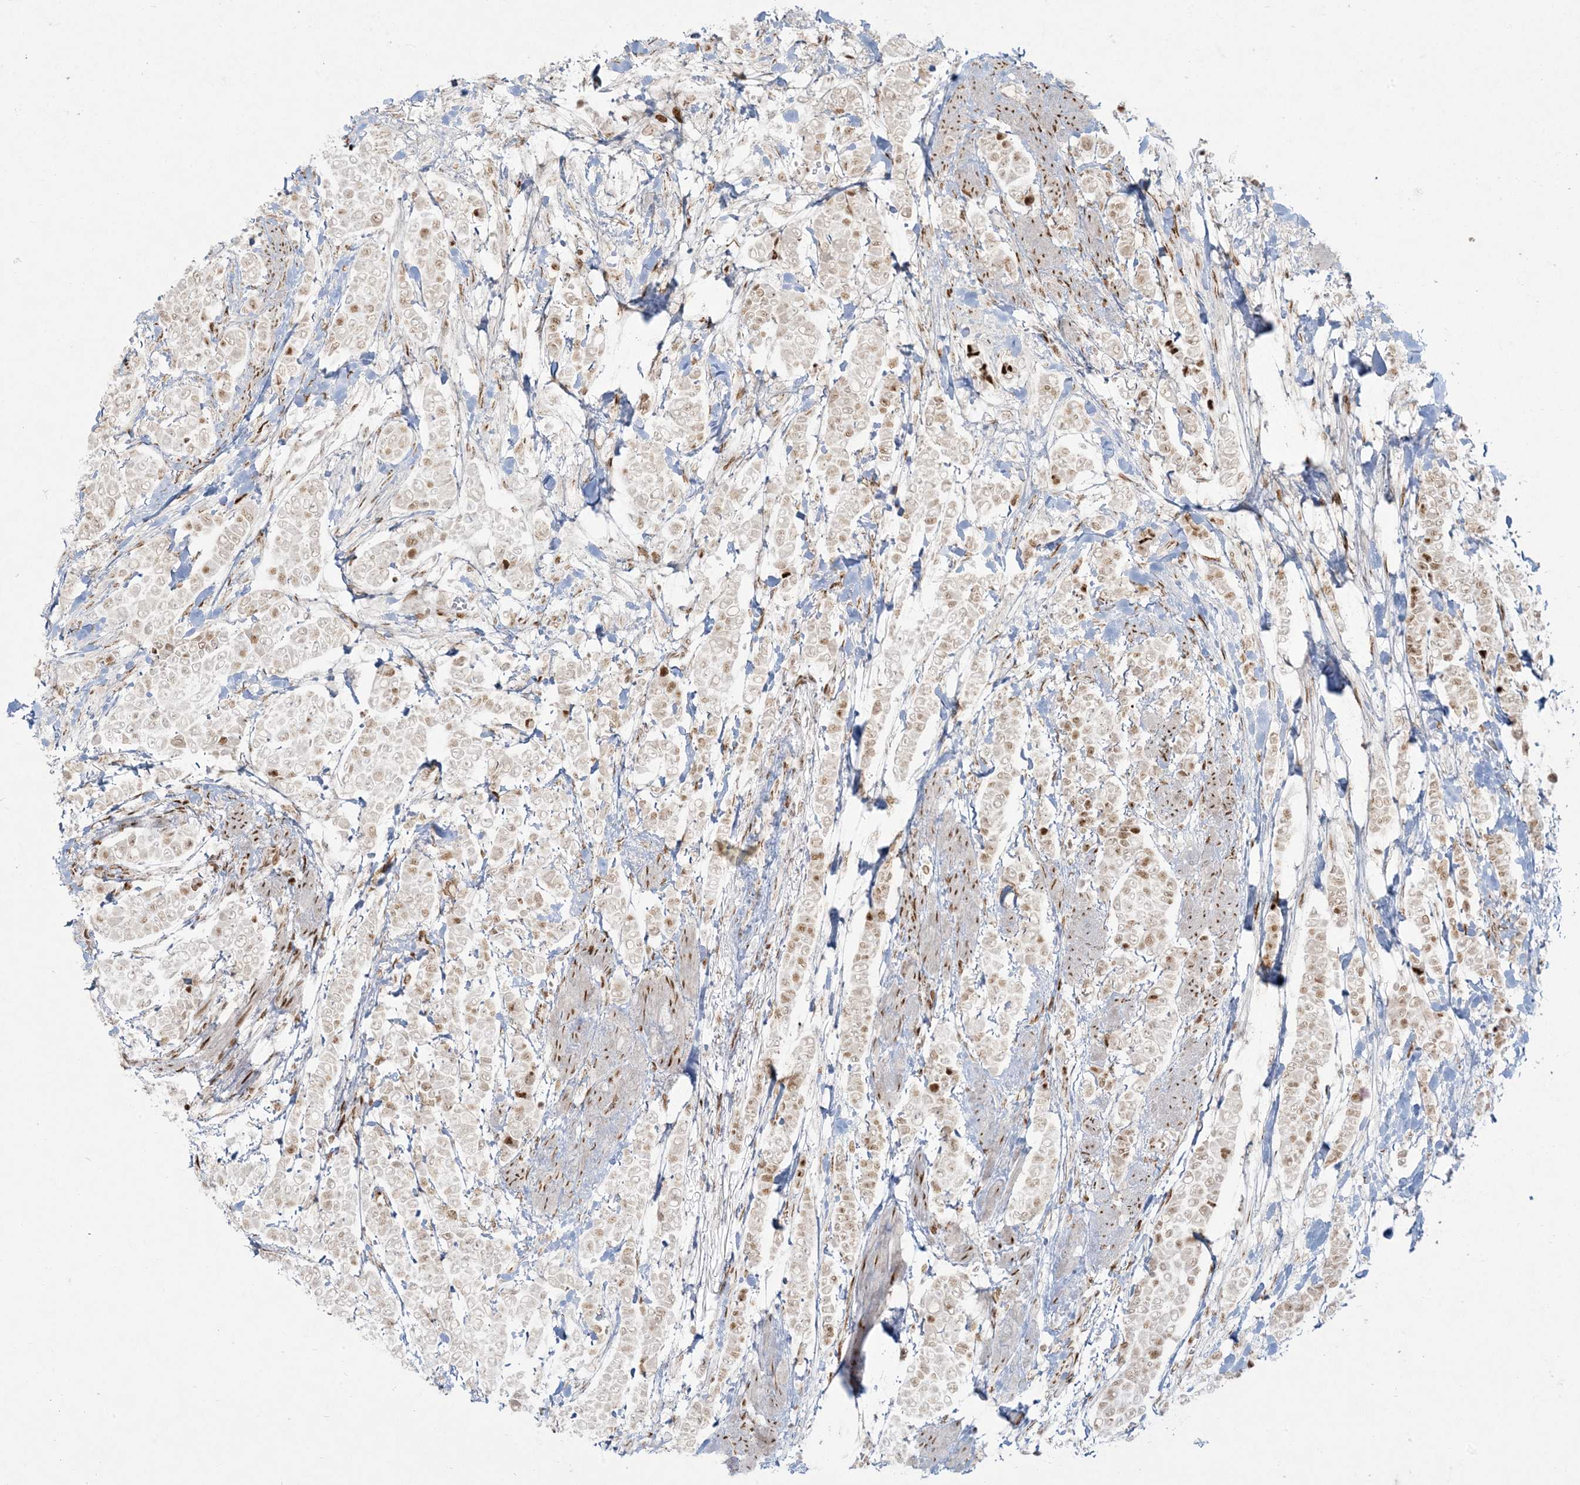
{"staining": {"intensity": "moderate", "quantity": "25%-75%", "location": "nuclear"}, "tissue": "breast cancer", "cell_type": "Tumor cells", "image_type": "cancer", "snomed": [{"axis": "morphology", "description": "Duct carcinoma"}, {"axis": "topography", "description": "Breast"}], "caption": "Breast invasive ductal carcinoma tissue demonstrates moderate nuclear expression in approximately 25%-75% of tumor cells, visualized by immunohistochemistry.", "gene": "RBM10", "patient": {"sex": "female", "age": 40}}